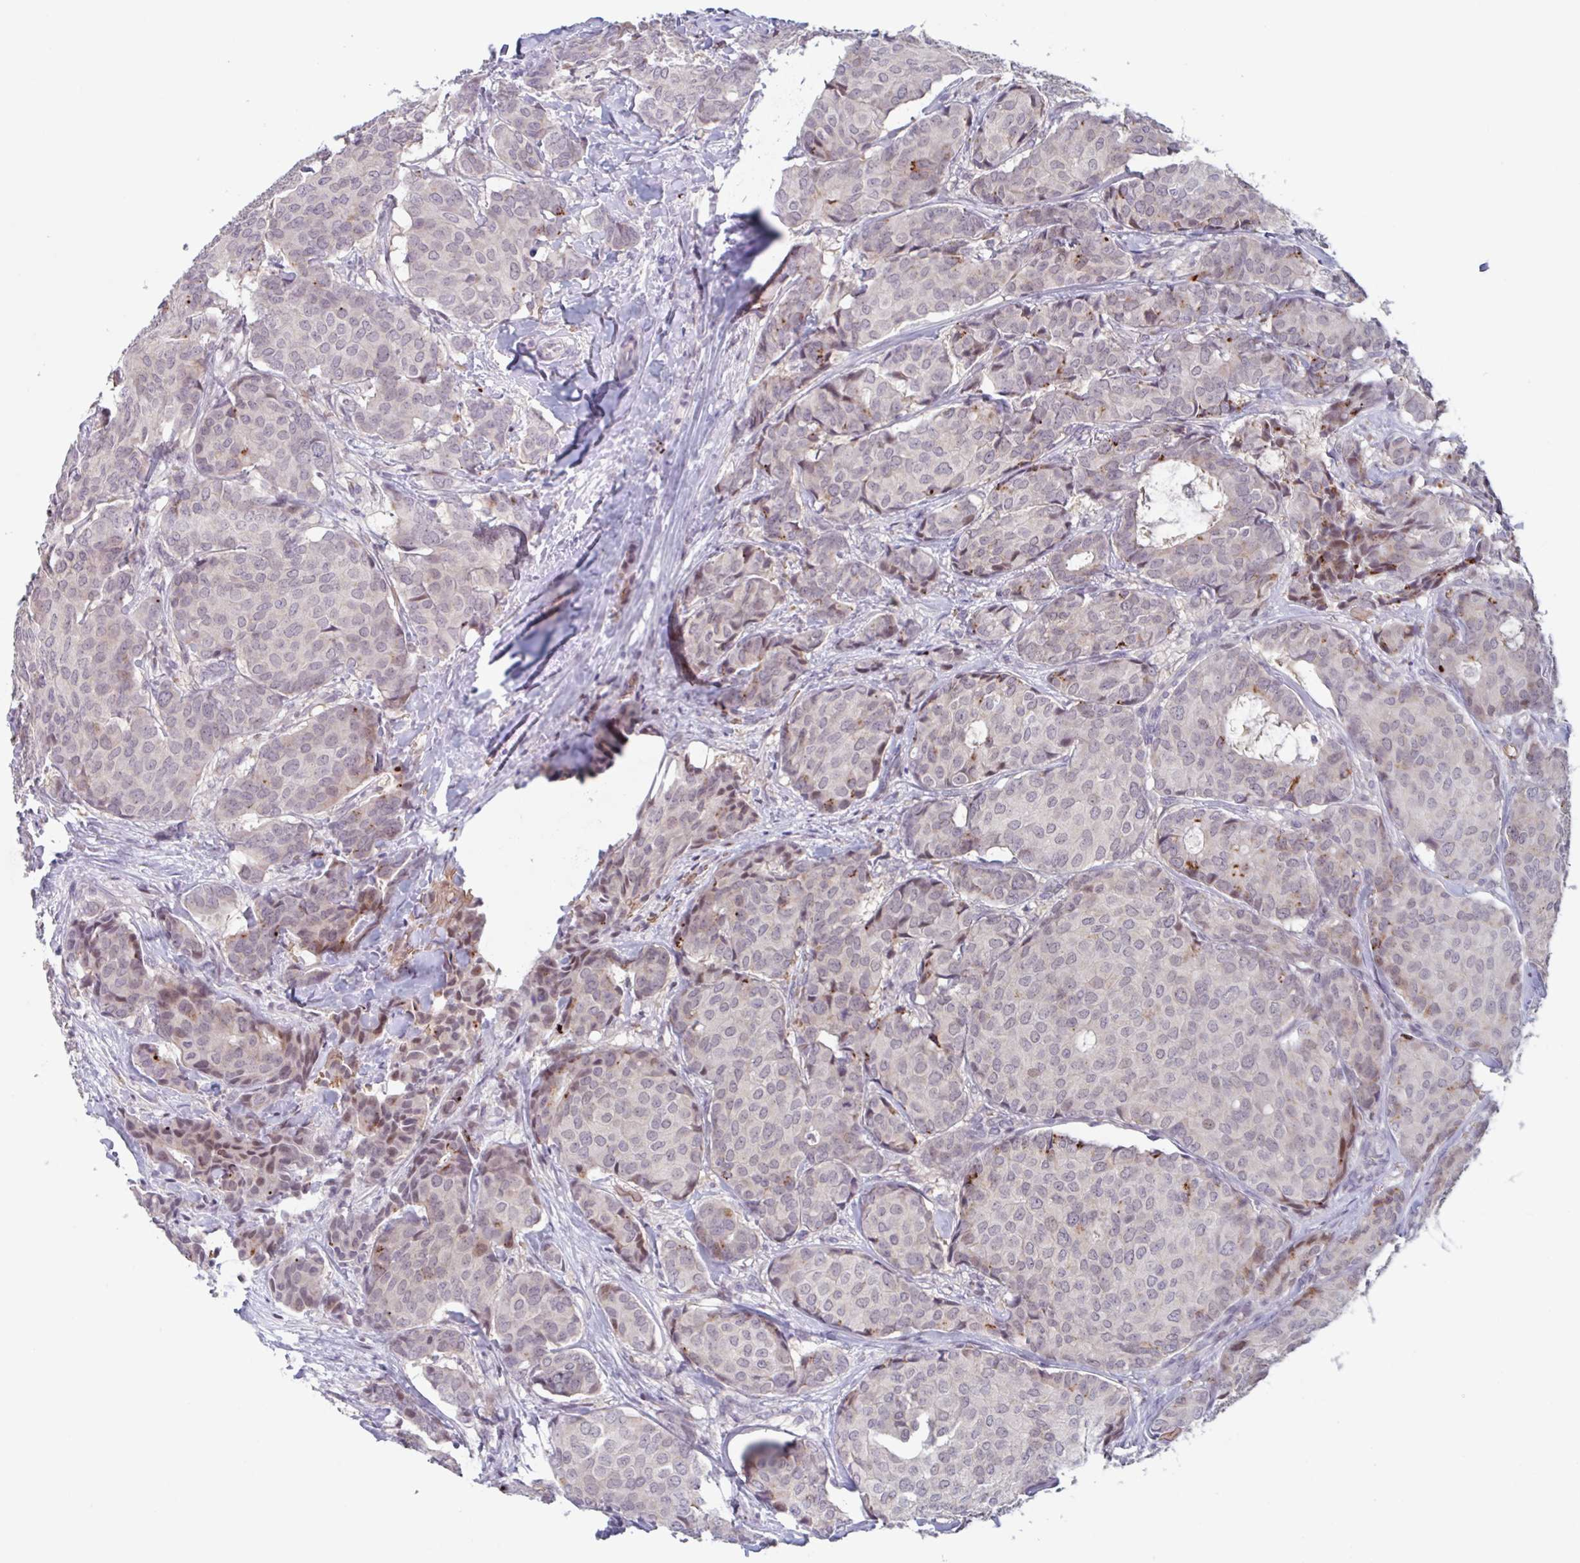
{"staining": {"intensity": "moderate", "quantity": "<25%", "location": "cytoplasmic/membranous"}, "tissue": "breast cancer", "cell_type": "Tumor cells", "image_type": "cancer", "snomed": [{"axis": "morphology", "description": "Duct carcinoma"}, {"axis": "topography", "description": "Breast"}], "caption": "Invasive ductal carcinoma (breast) tissue demonstrates moderate cytoplasmic/membranous expression in approximately <25% of tumor cells The protein of interest is stained brown, and the nuclei are stained in blue (DAB (3,3'-diaminobenzidine) IHC with brightfield microscopy, high magnification).", "gene": "RHAG", "patient": {"sex": "female", "age": 75}}